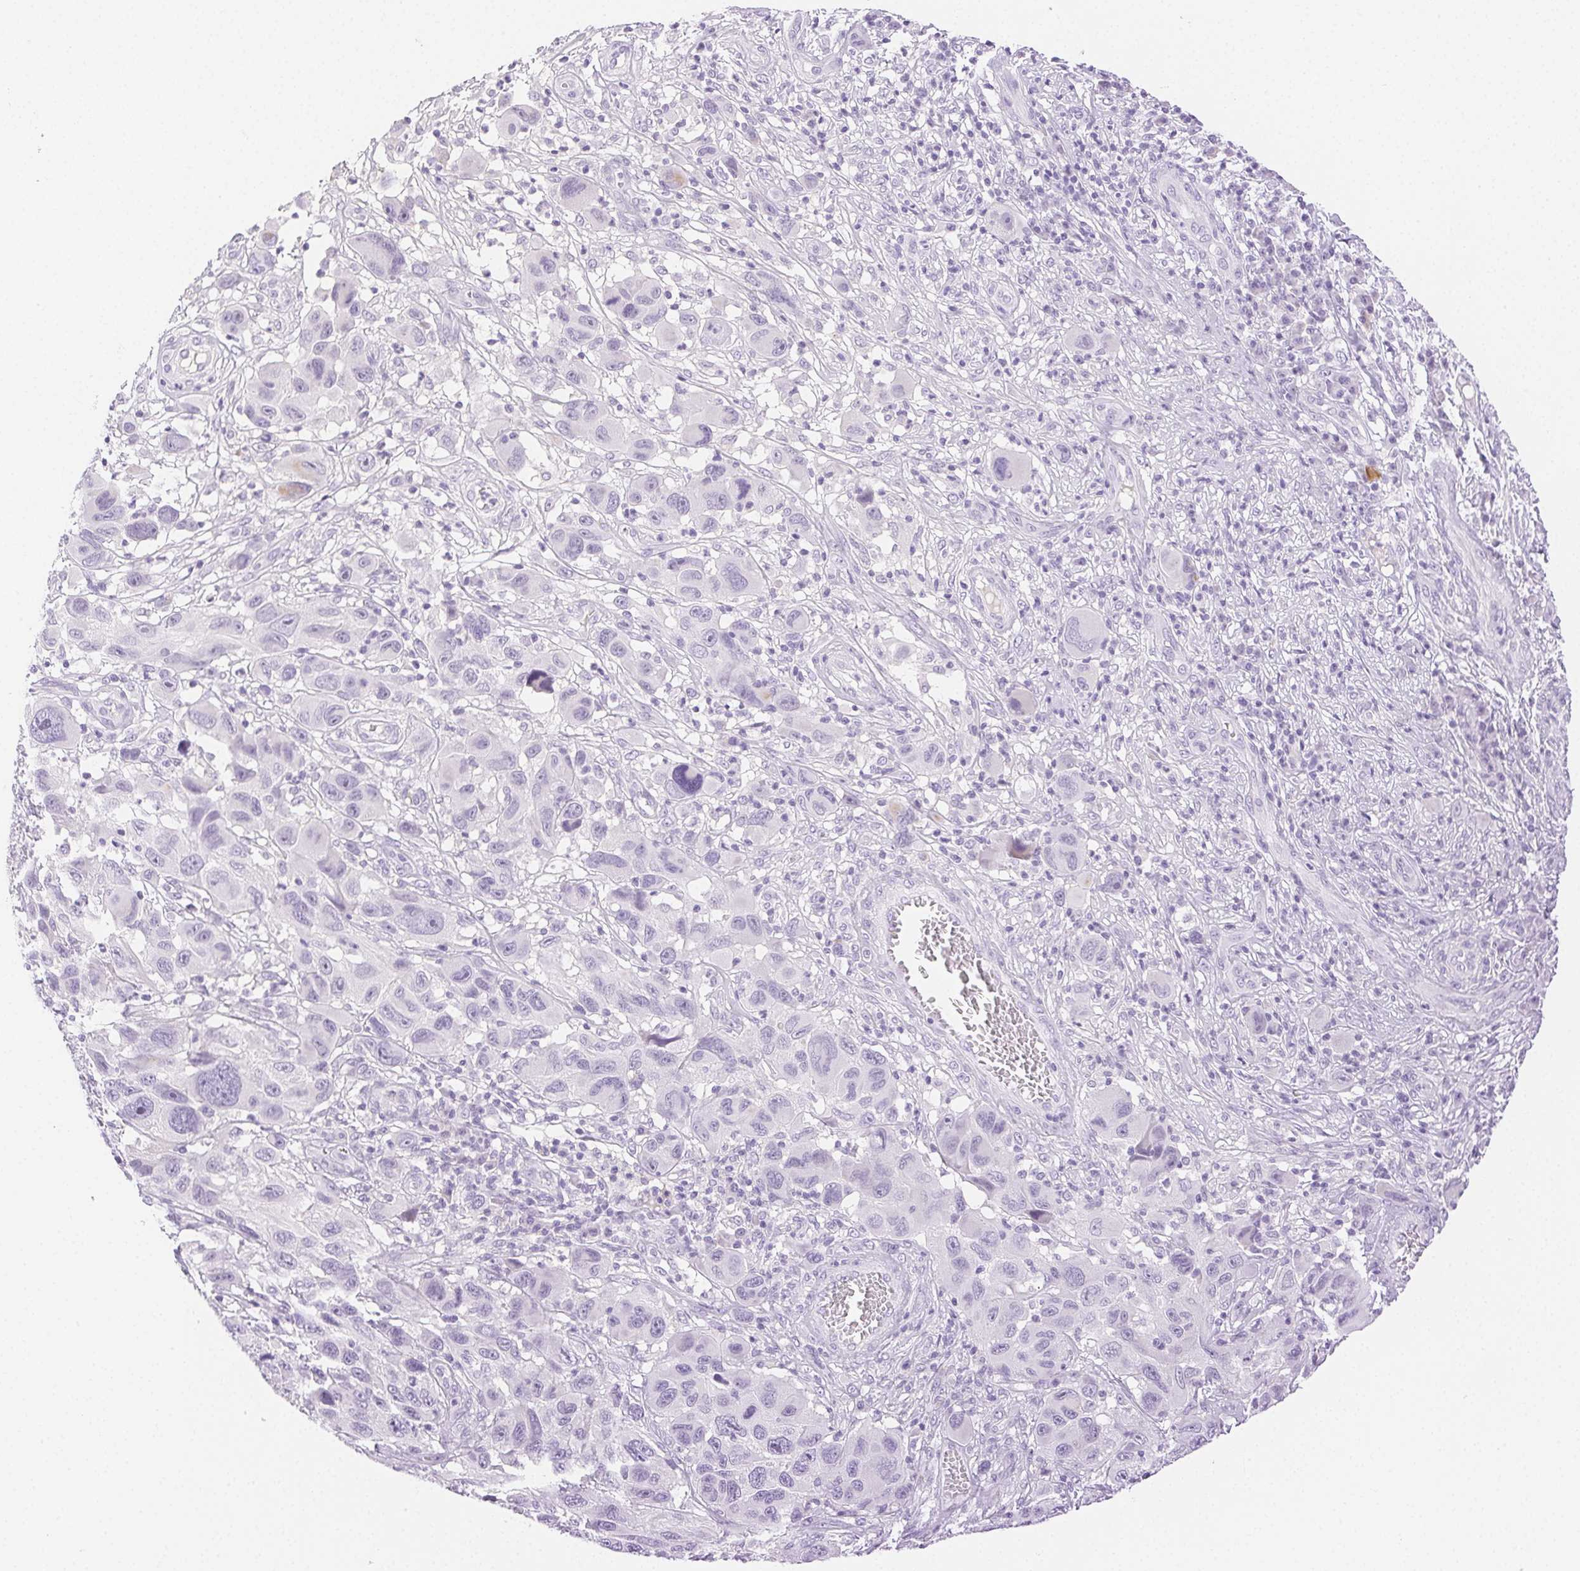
{"staining": {"intensity": "negative", "quantity": "none", "location": "none"}, "tissue": "melanoma", "cell_type": "Tumor cells", "image_type": "cancer", "snomed": [{"axis": "morphology", "description": "Malignant melanoma, NOS"}, {"axis": "topography", "description": "Skin"}], "caption": "Immunohistochemistry micrograph of human melanoma stained for a protein (brown), which exhibits no staining in tumor cells.", "gene": "SPACA4", "patient": {"sex": "male", "age": 53}}